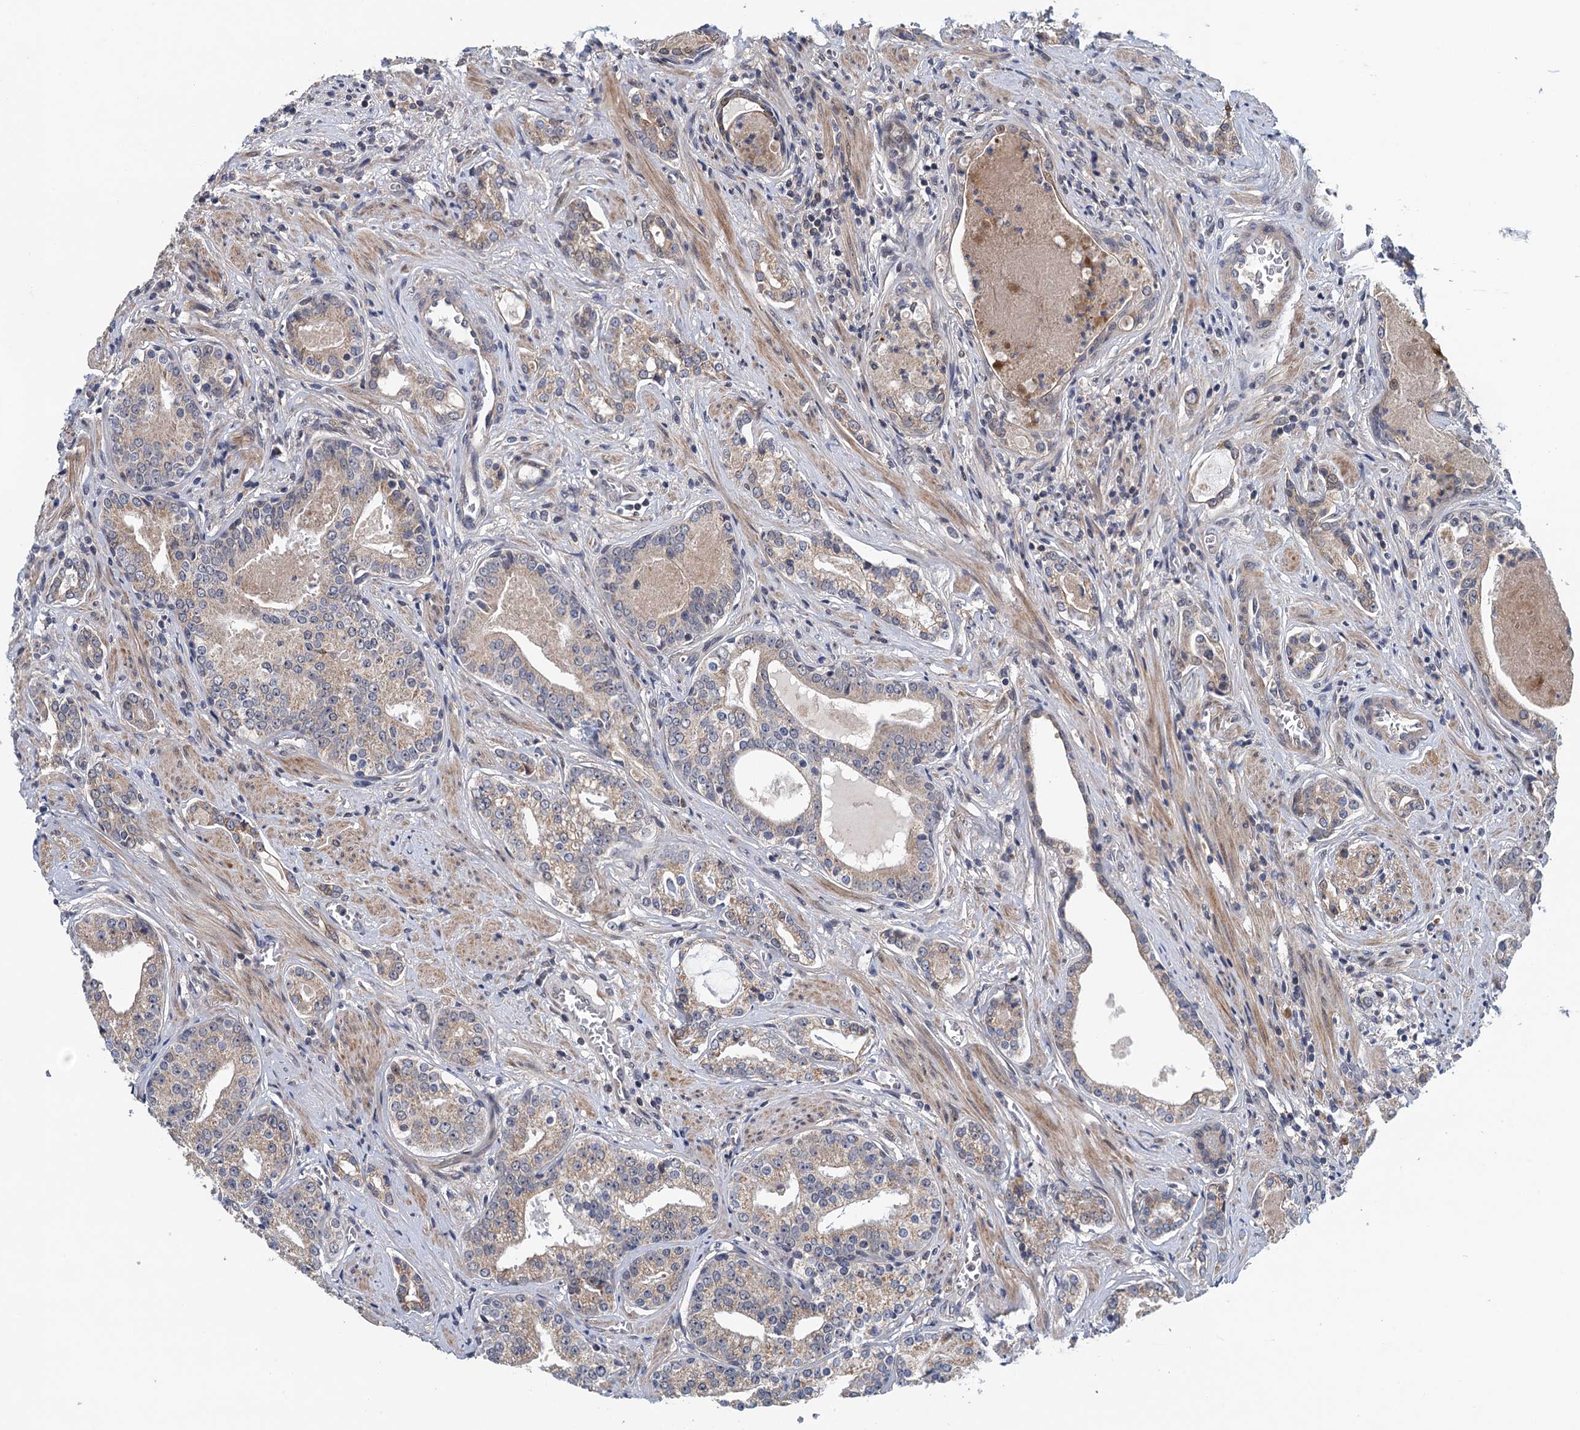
{"staining": {"intensity": "negative", "quantity": "none", "location": "none"}, "tissue": "prostate cancer", "cell_type": "Tumor cells", "image_type": "cancer", "snomed": [{"axis": "morphology", "description": "Adenocarcinoma, High grade"}, {"axis": "topography", "description": "Prostate"}], "caption": "Prostate cancer (adenocarcinoma (high-grade)) stained for a protein using immunohistochemistry shows no positivity tumor cells.", "gene": "MDM1", "patient": {"sex": "male", "age": 58}}